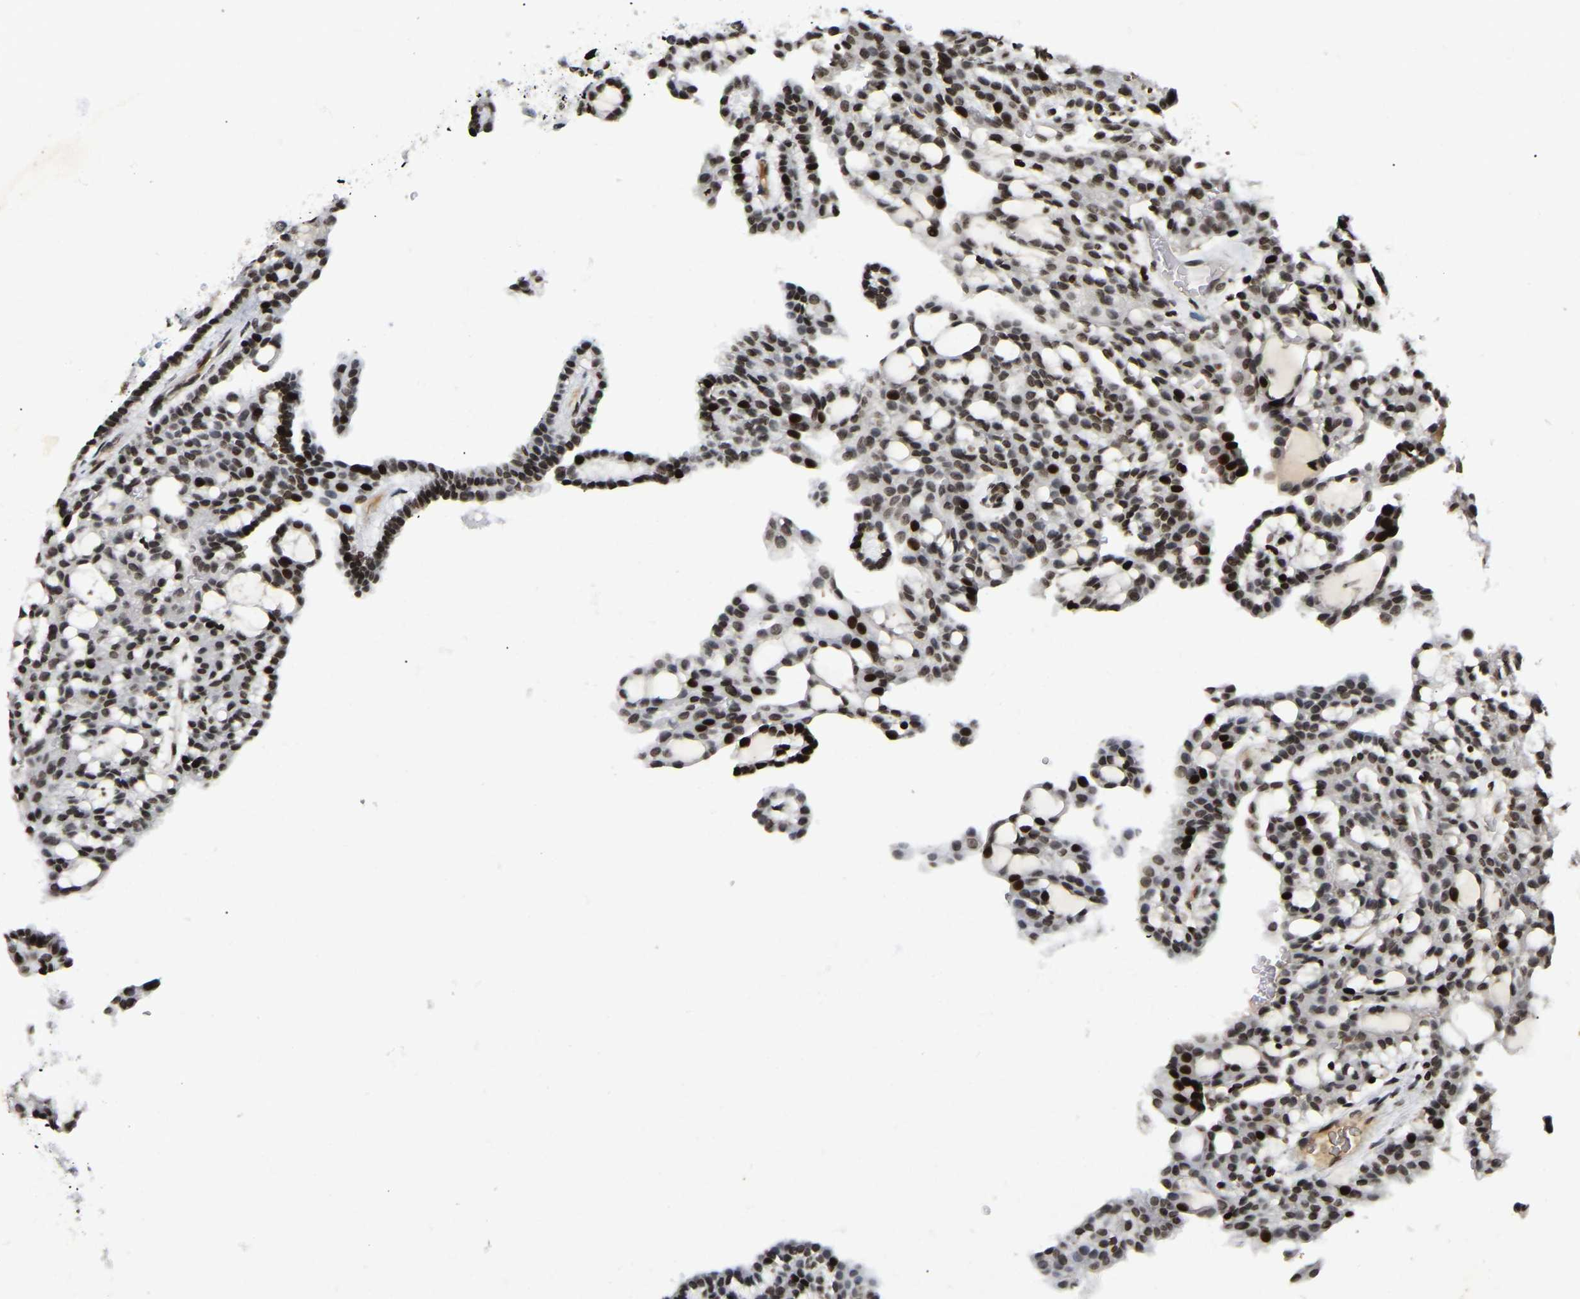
{"staining": {"intensity": "strong", "quantity": ">75%", "location": "nuclear"}, "tissue": "renal cancer", "cell_type": "Tumor cells", "image_type": "cancer", "snomed": [{"axis": "morphology", "description": "Adenocarcinoma, NOS"}, {"axis": "topography", "description": "Kidney"}], "caption": "Protein expression analysis of human renal cancer reveals strong nuclear expression in about >75% of tumor cells.", "gene": "LRRC61", "patient": {"sex": "male", "age": 63}}